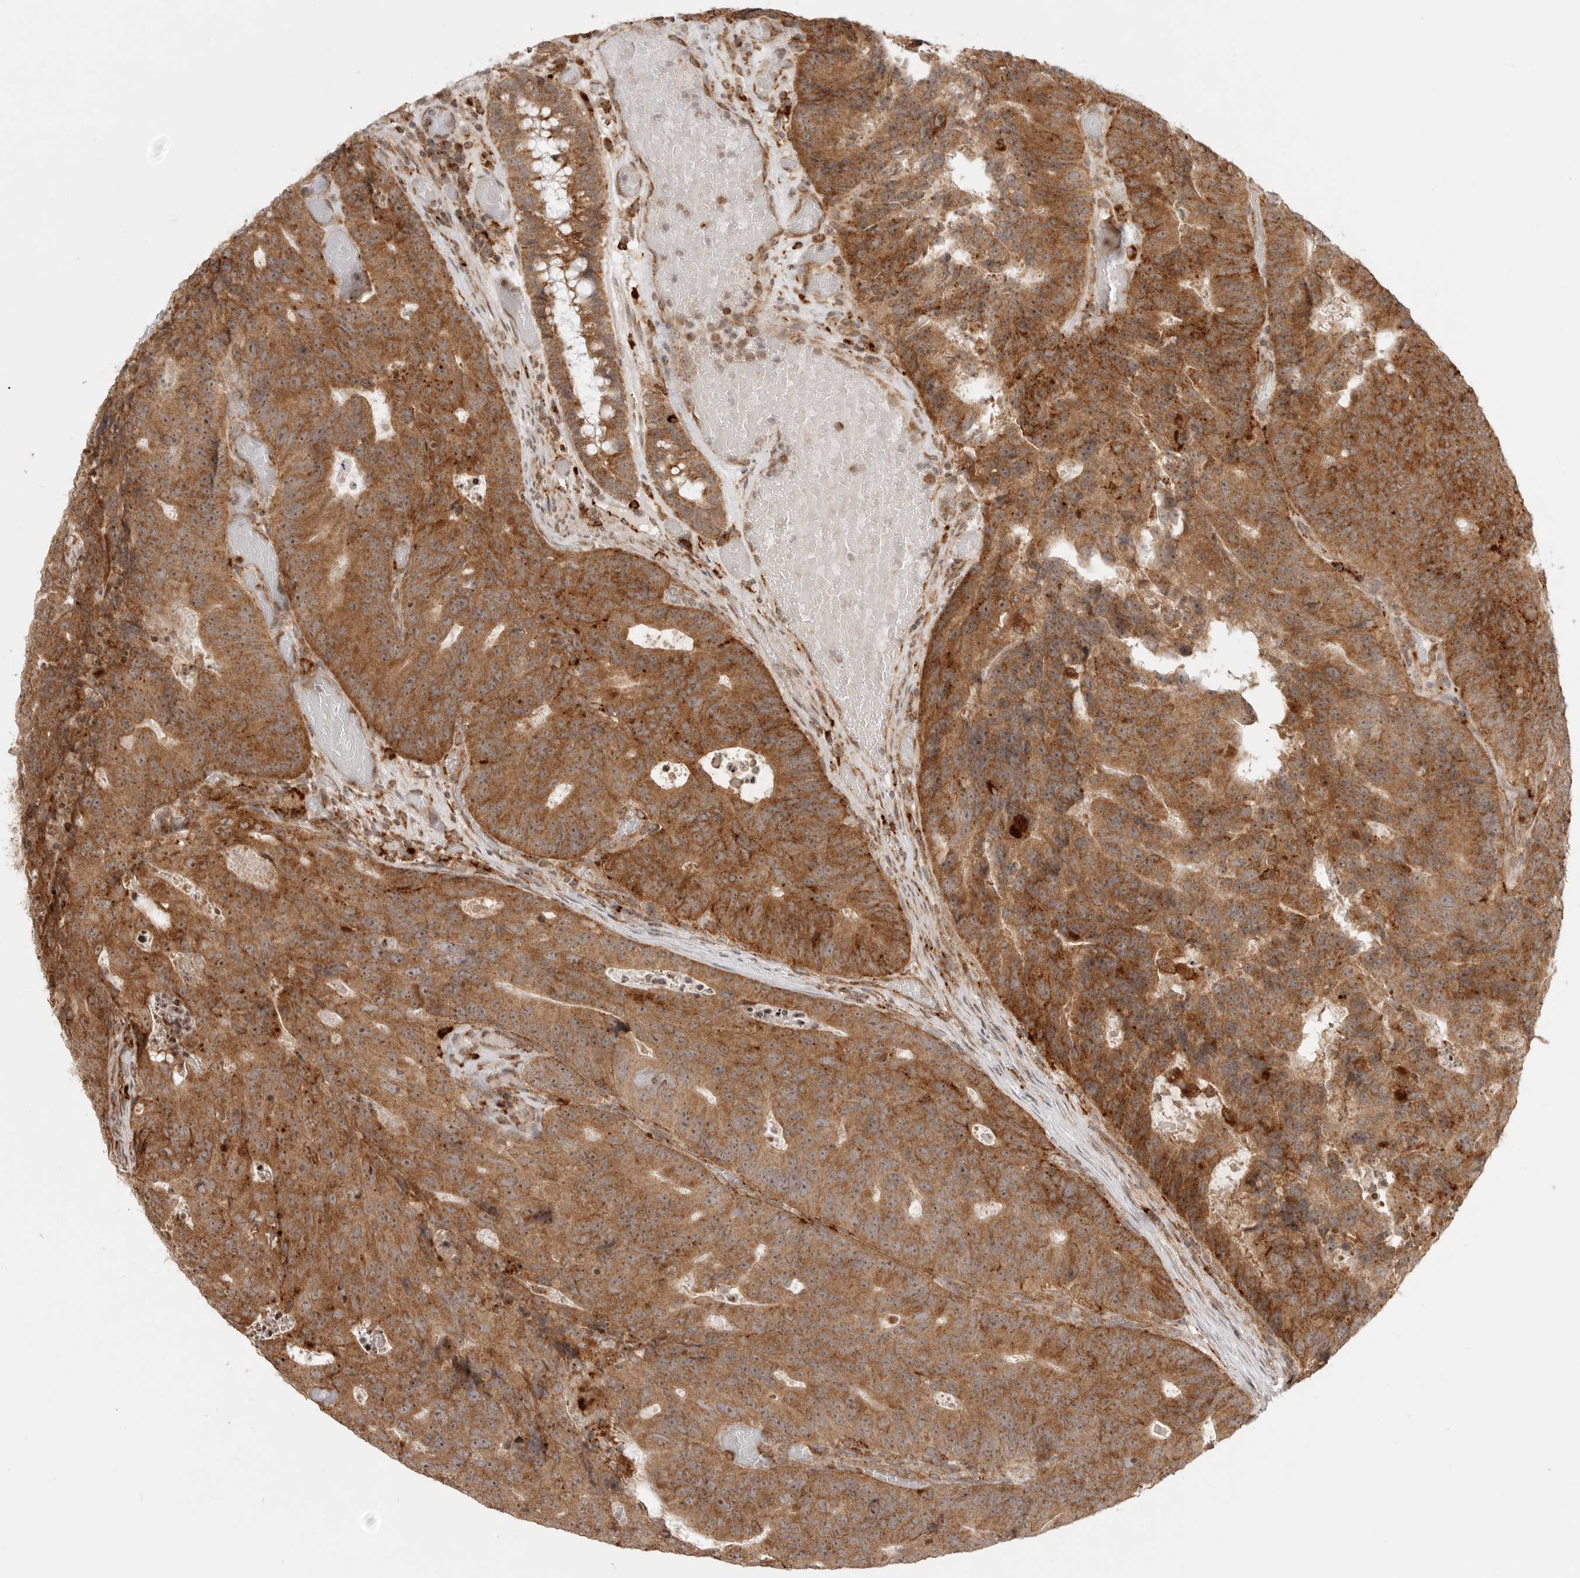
{"staining": {"intensity": "moderate", "quantity": ">75%", "location": "cytoplasmic/membranous"}, "tissue": "colorectal cancer", "cell_type": "Tumor cells", "image_type": "cancer", "snomed": [{"axis": "morphology", "description": "Adenocarcinoma, NOS"}, {"axis": "topography", "description": "Colon"}], "caption": "Brown immunohistochemical staining in human colorectal adenocarcinoma displays moderate cytoplasmic/membranous expression in approximately >75% of tumor cells.", "gene": "IDUA", "patient": {"sex": "male", "age": 87}}